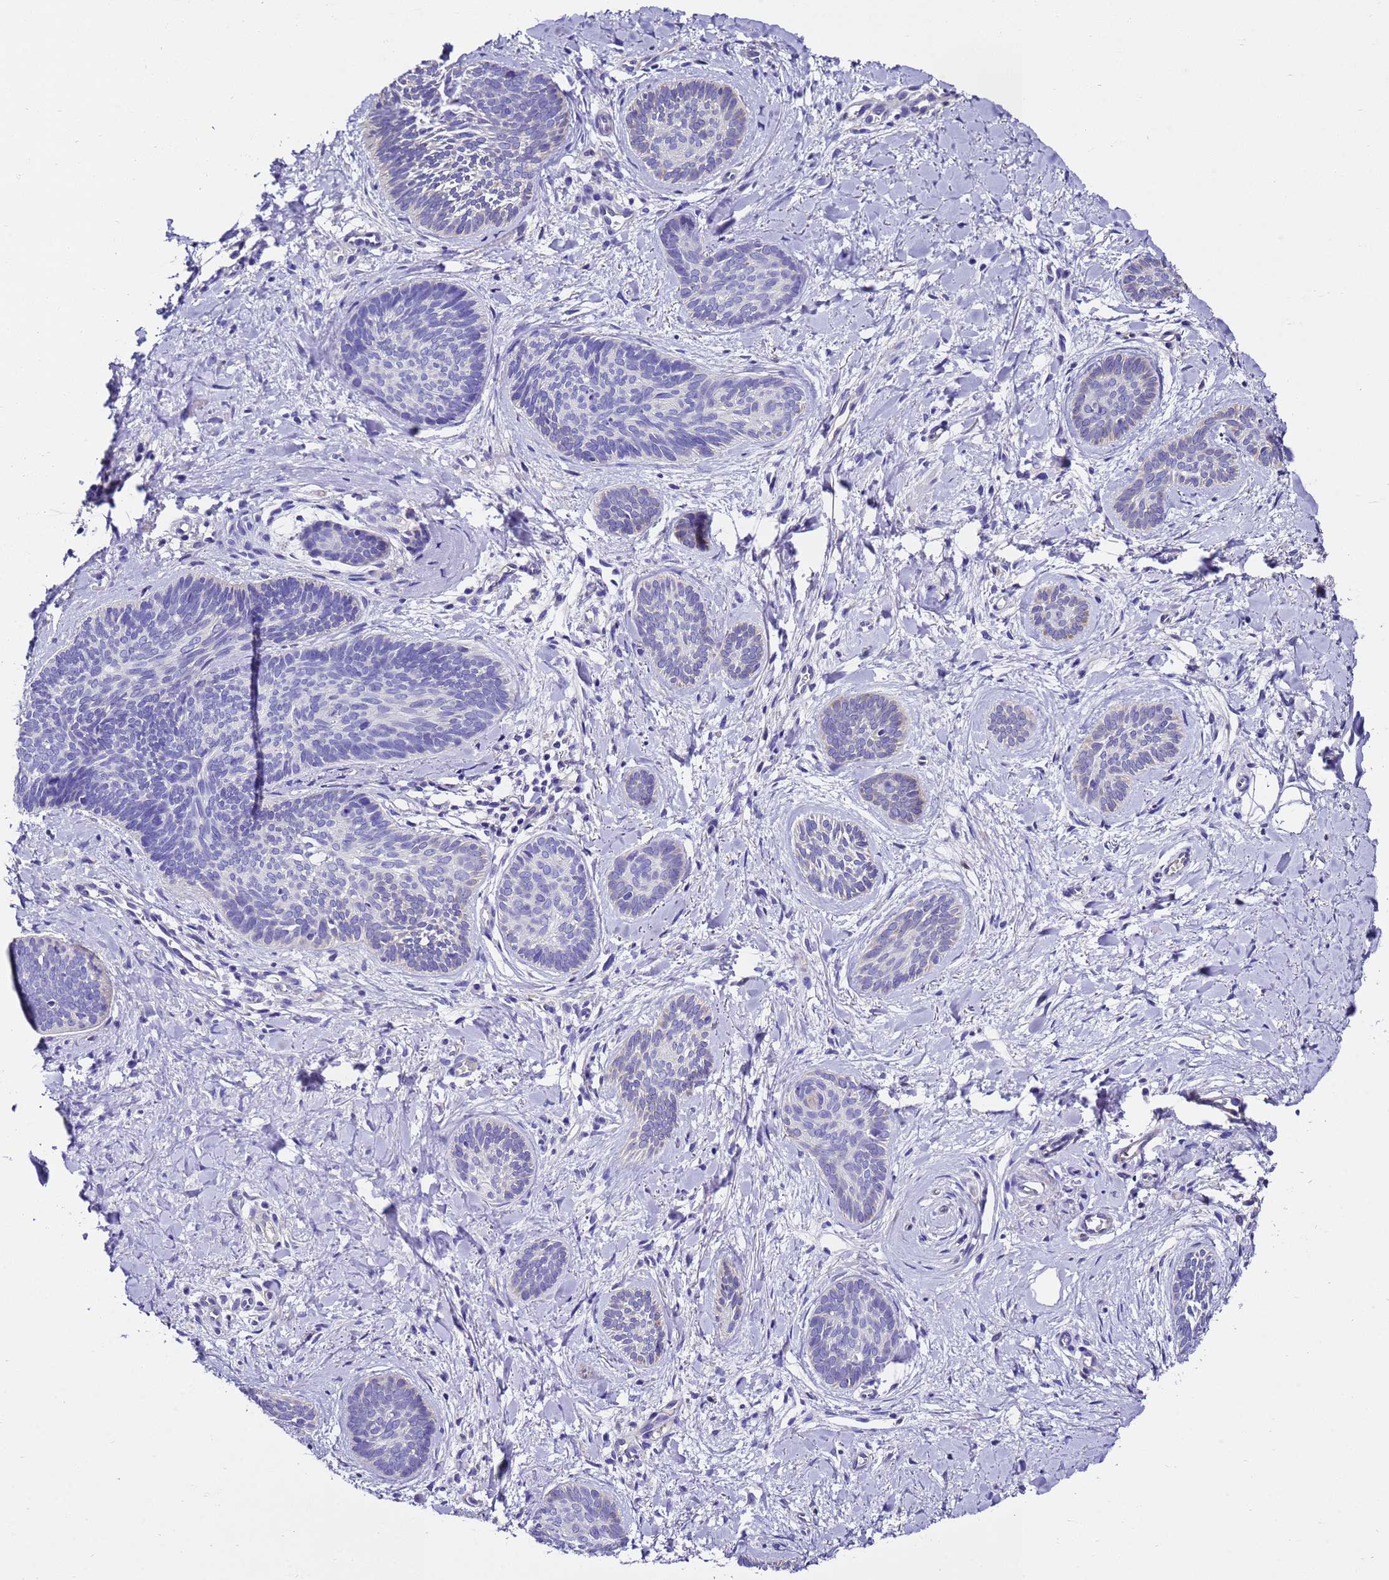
{"staining": {"intensity": "negative", "quantity": "none", "location": "none"}, "tissue": "skin cancer", "cell_type": "Tumor cells", "image_type": "cancer", "snomed": [{"axis": "morphology", "description": "Basal cell carcinoma"}, {"axis": "topography", "description": "Skin"}], "caption": "IHC micrograph of neoplastic tissue: skin cancer (basal cell carcinoma) stained with DAB exhibits no significant protein staining in tumor cells. (Brightfield microscopy of DAB (3,3'-diaminobenzidine) IHC at high magnification).", "gene": "UGT2A1", "patient": {"sex": "female", "age": 81}}